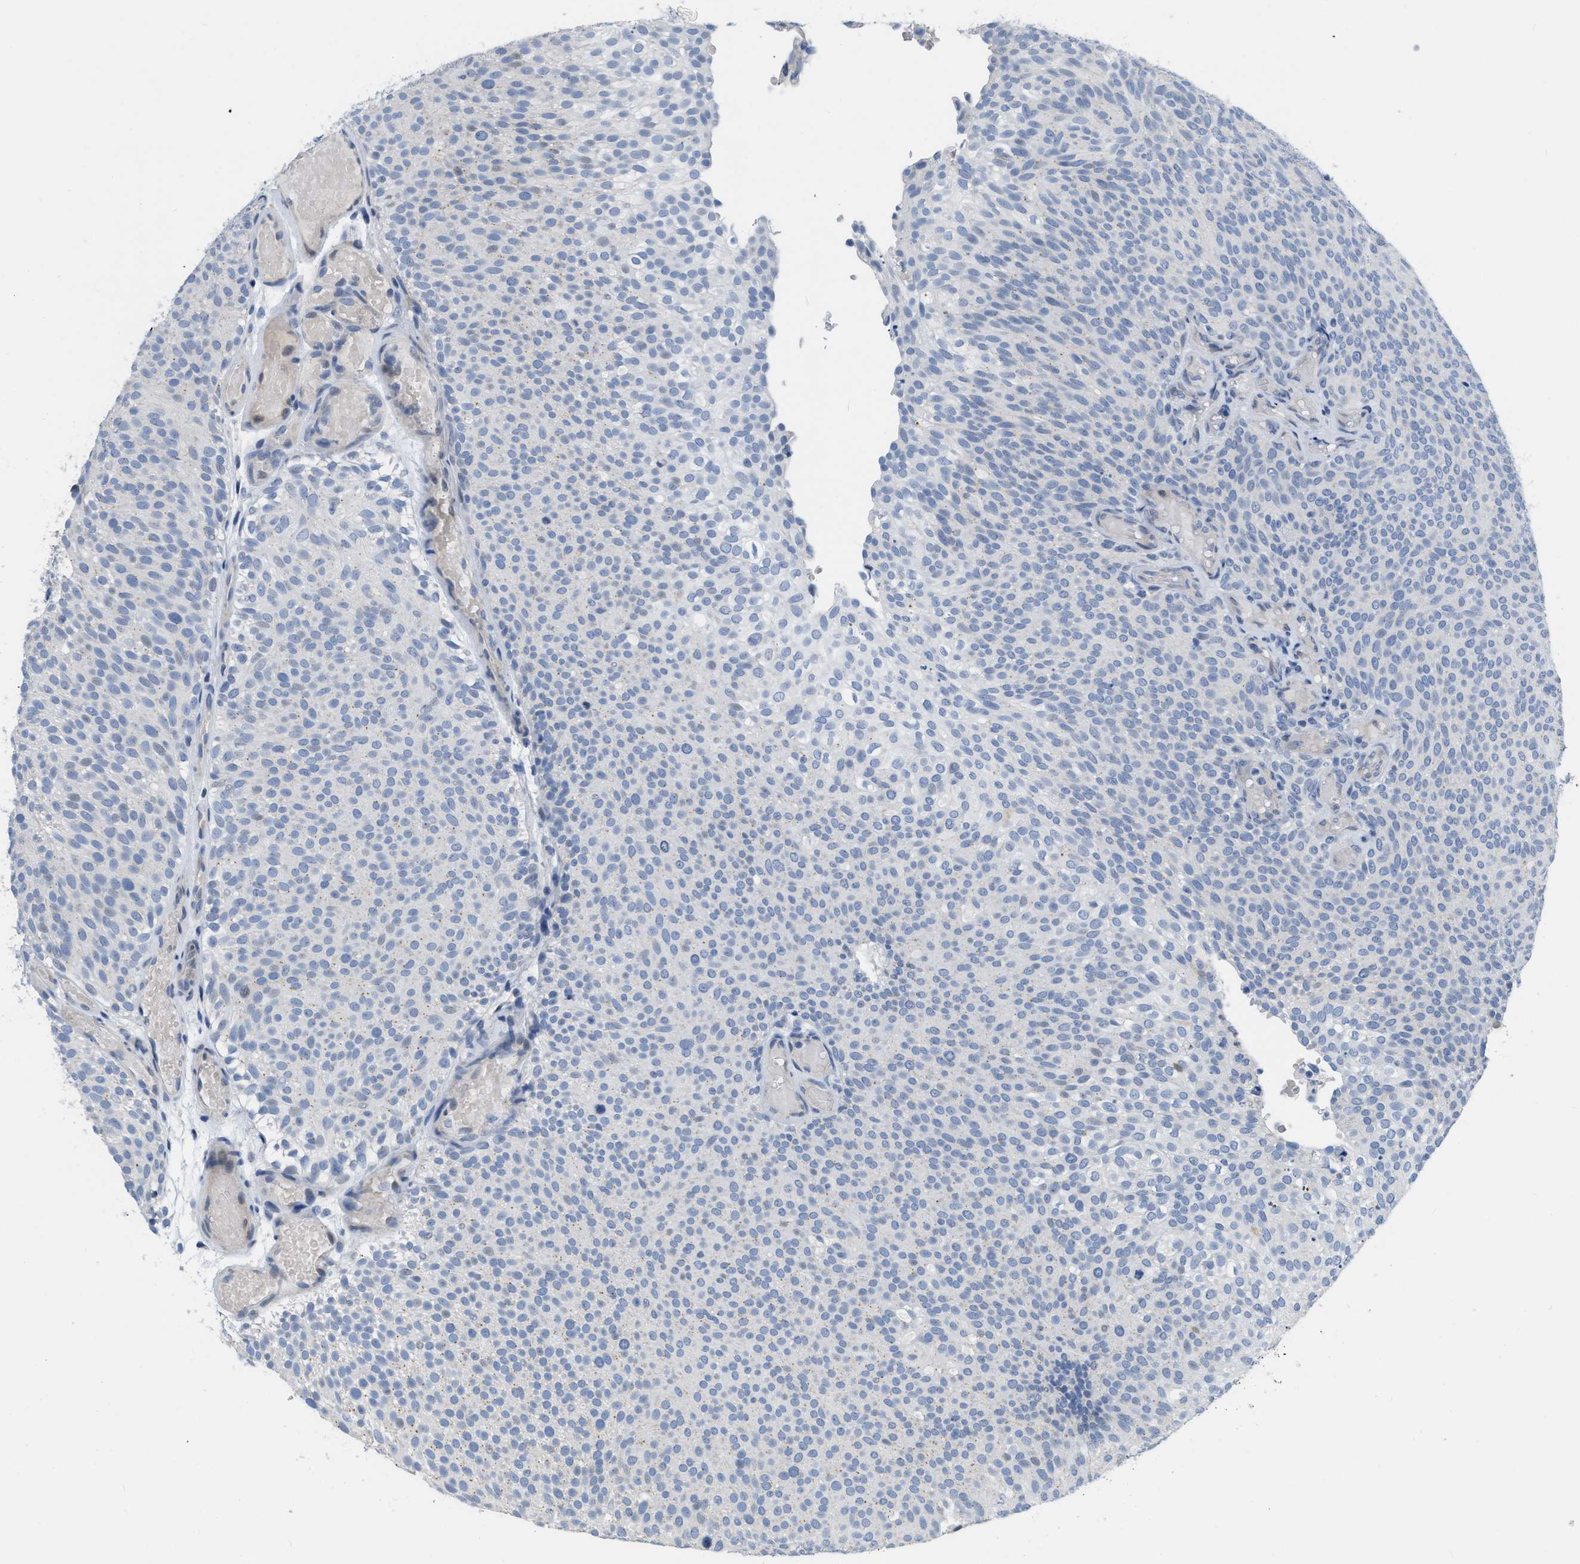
{"staining": {"intensity": "negative", "quantity": "none", "location": "none"}, "tissue": "urothelial cancer", "cell_type": "Tumor cells", "image_type": "cancer", "snomed": [{"axis": "morphology", "description": "Urothelial carcinoma, Low grade"}, {"axis": "topography", "description": "Urinary bladder"}], "caption": "The micrograph demonstrates no staining of tumor cells in urothelial carcinoma (low-grade). (DAB (3,3'-diaminobenzidine) IHC with hematoxylin counter stain).", "gene": "CRYM", "patient": {"sex": "male", "age": 78}}